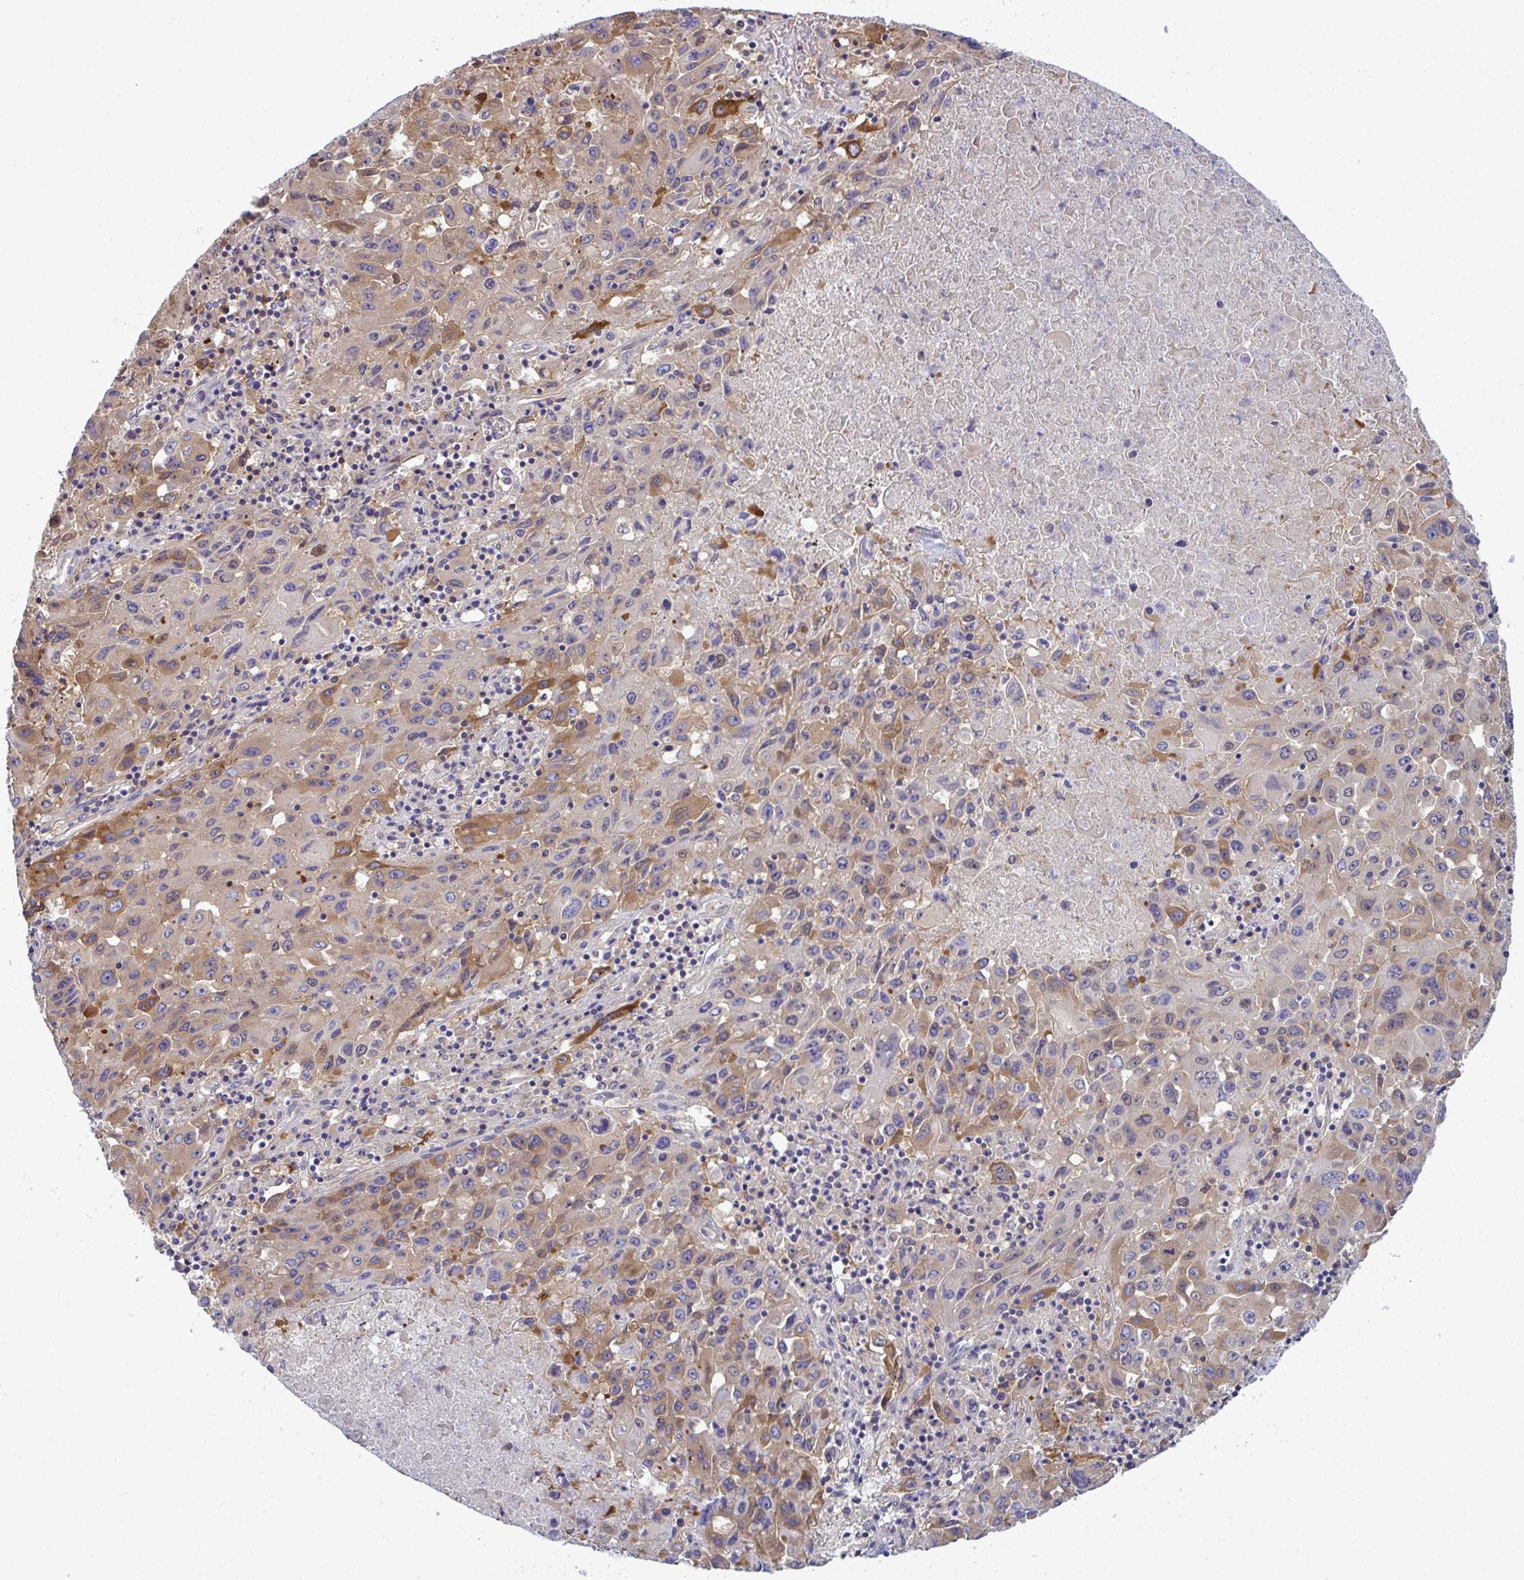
{"staining": {"intensity": "moderate", "quantity": "25%-75%", "location": "cytoplasmic/membranous"}, "tissue": "lung cancer", "cell_type": "Tumor cells", "image_type": "cancer", "snomed": [{"axis": "morphology", "description": "Squamous cell carcinoma, NOS"}, {"axis": "topography", "description": "Lung"}], "caption": "IHC photomicrograph of neoplastic tissue: human lung cancer stained using immunohistochemistry (IHC) exhibits medium levels of moderate protein expression localized specifically in the cytoplasmic/membranous of tumor cells, appearing as a cytoplasmic/membranous brown color.", "gene": "SLC30A6", "patient": {"sex": "male", "age": 63}}